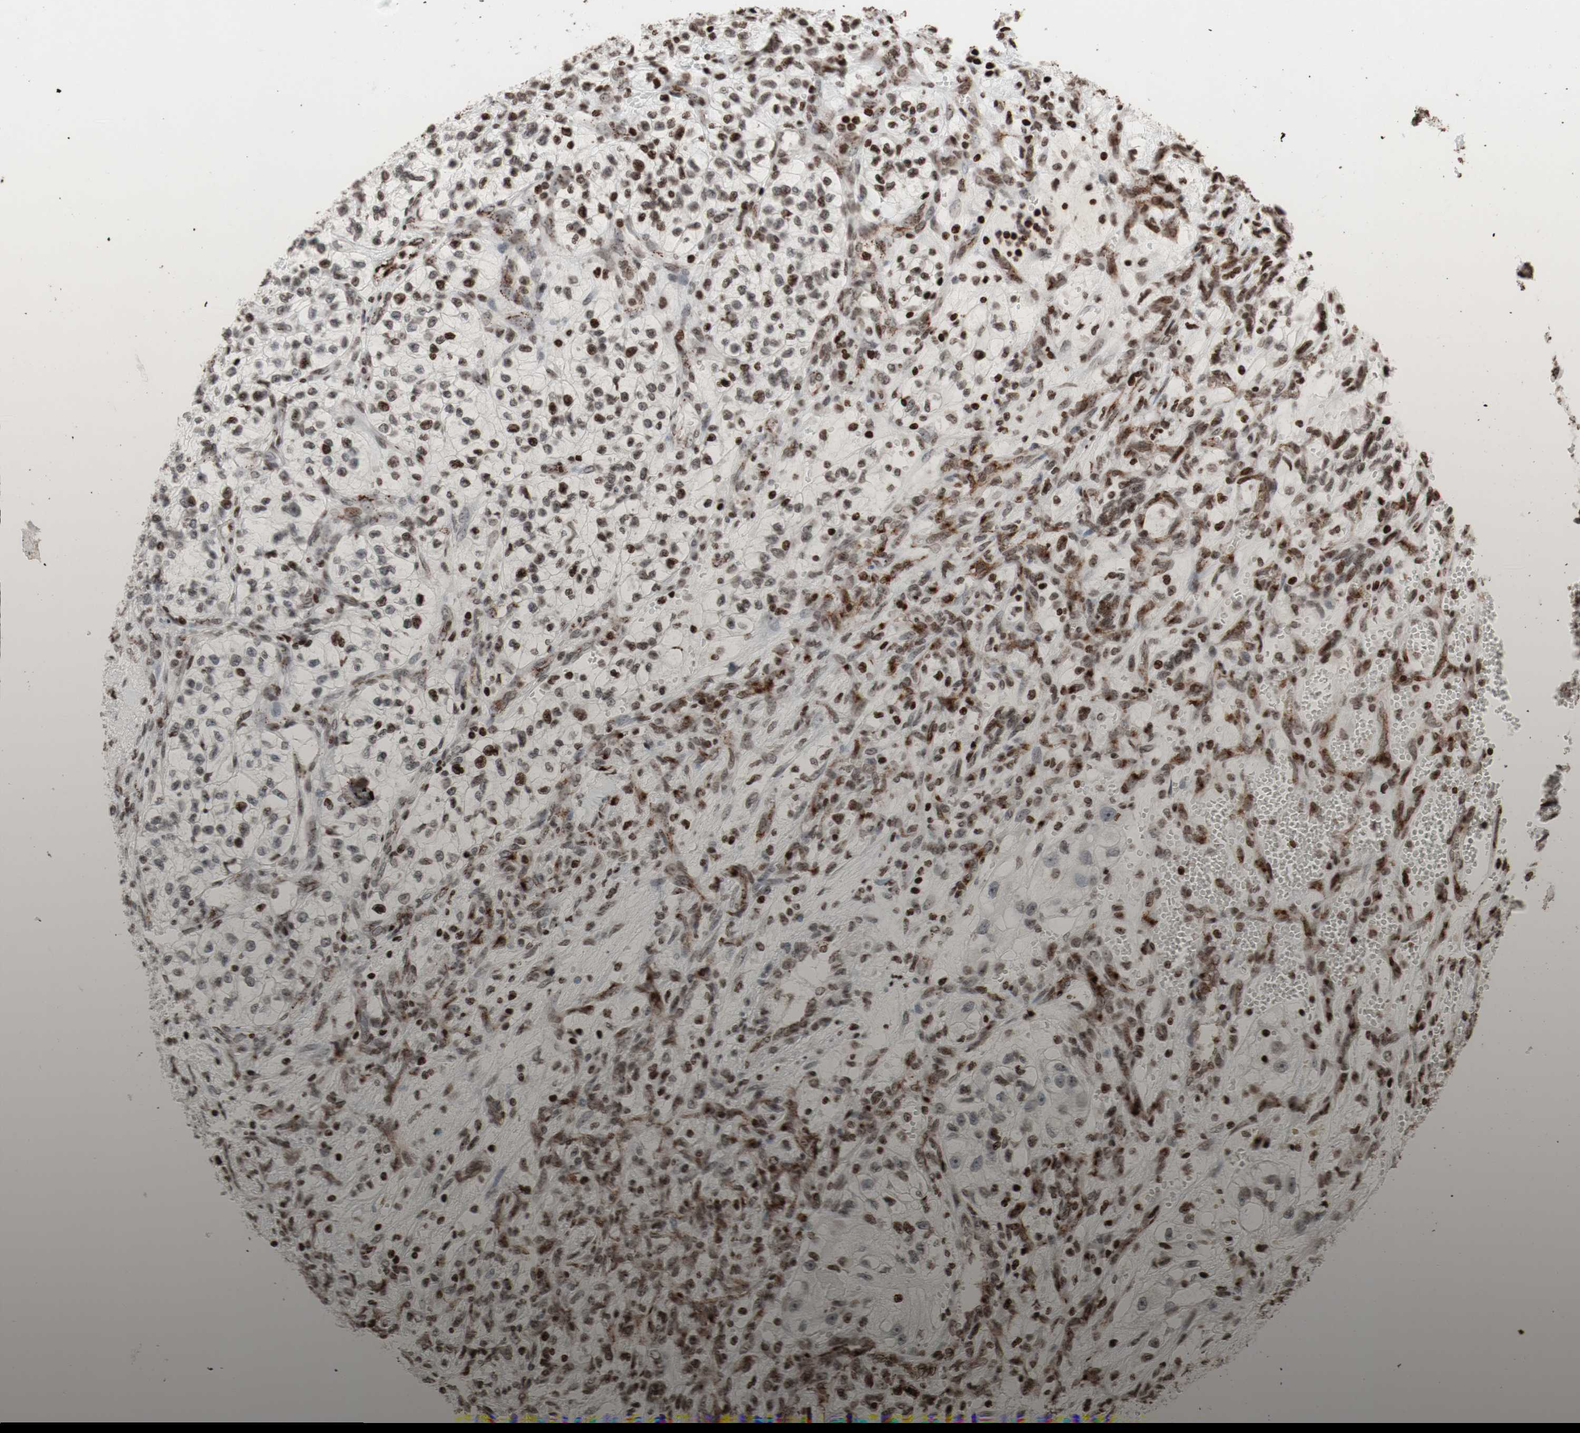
{"staining": {"intensity": "strong", "quantity": "<25%", "location": "nuclear"}, "tissue": "renal cancer", "cell_type": "Tumor cells", "image_type": "cancer", "snomed": [{"axis": "morphology", "description": "Adenocarcinoma, NOS"}, {"axis": "topography", "description": "Kidney"}], "caption": "Tumor cells exhibit medium levels of strong nuclear positivity in about <25% of cells in human renal cancer.", "gene": "NCAPD2", "patient": {"sex": "female", "age": 57}}